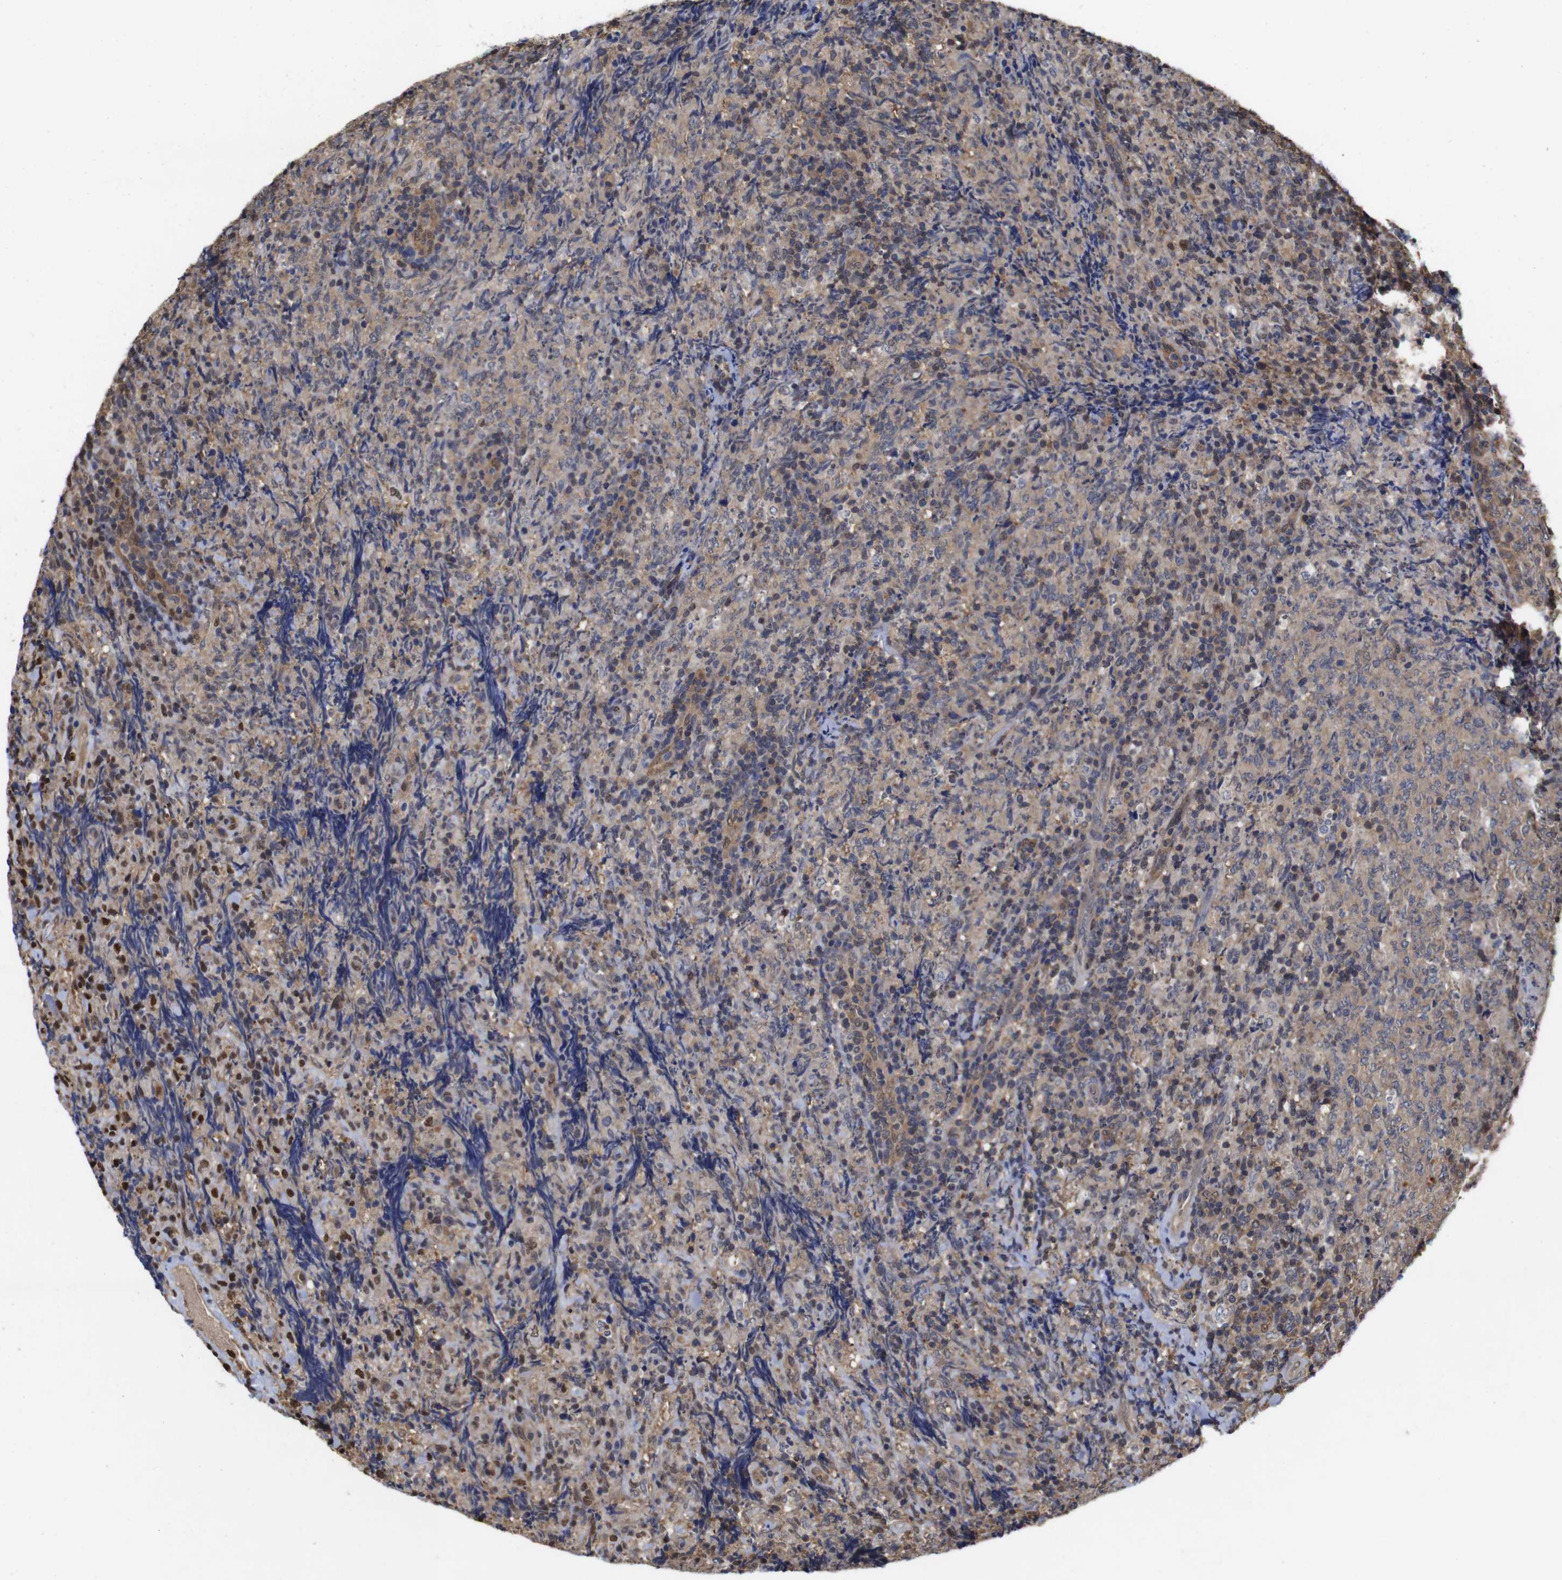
{"staining": {"intensity": "weak", "quantity": ">75%", "location": "cytoplasmic/membranous"}, "tissue": "lymphoma", "cell_type": "Tumor cells", "image_type": "cancer", "snomed": [{"axis": "morphology", "description": "Malignant lymphoma, non-Hodgkin's type, High grade"}, {"axis": "topography", "description": "Tonsil"}], "caption": "Human lymphoma stained with a protein marker displays weak staining in tumor cells.", "gene": "SUMO3", "patient": {"sex": "female", "age": 36}}